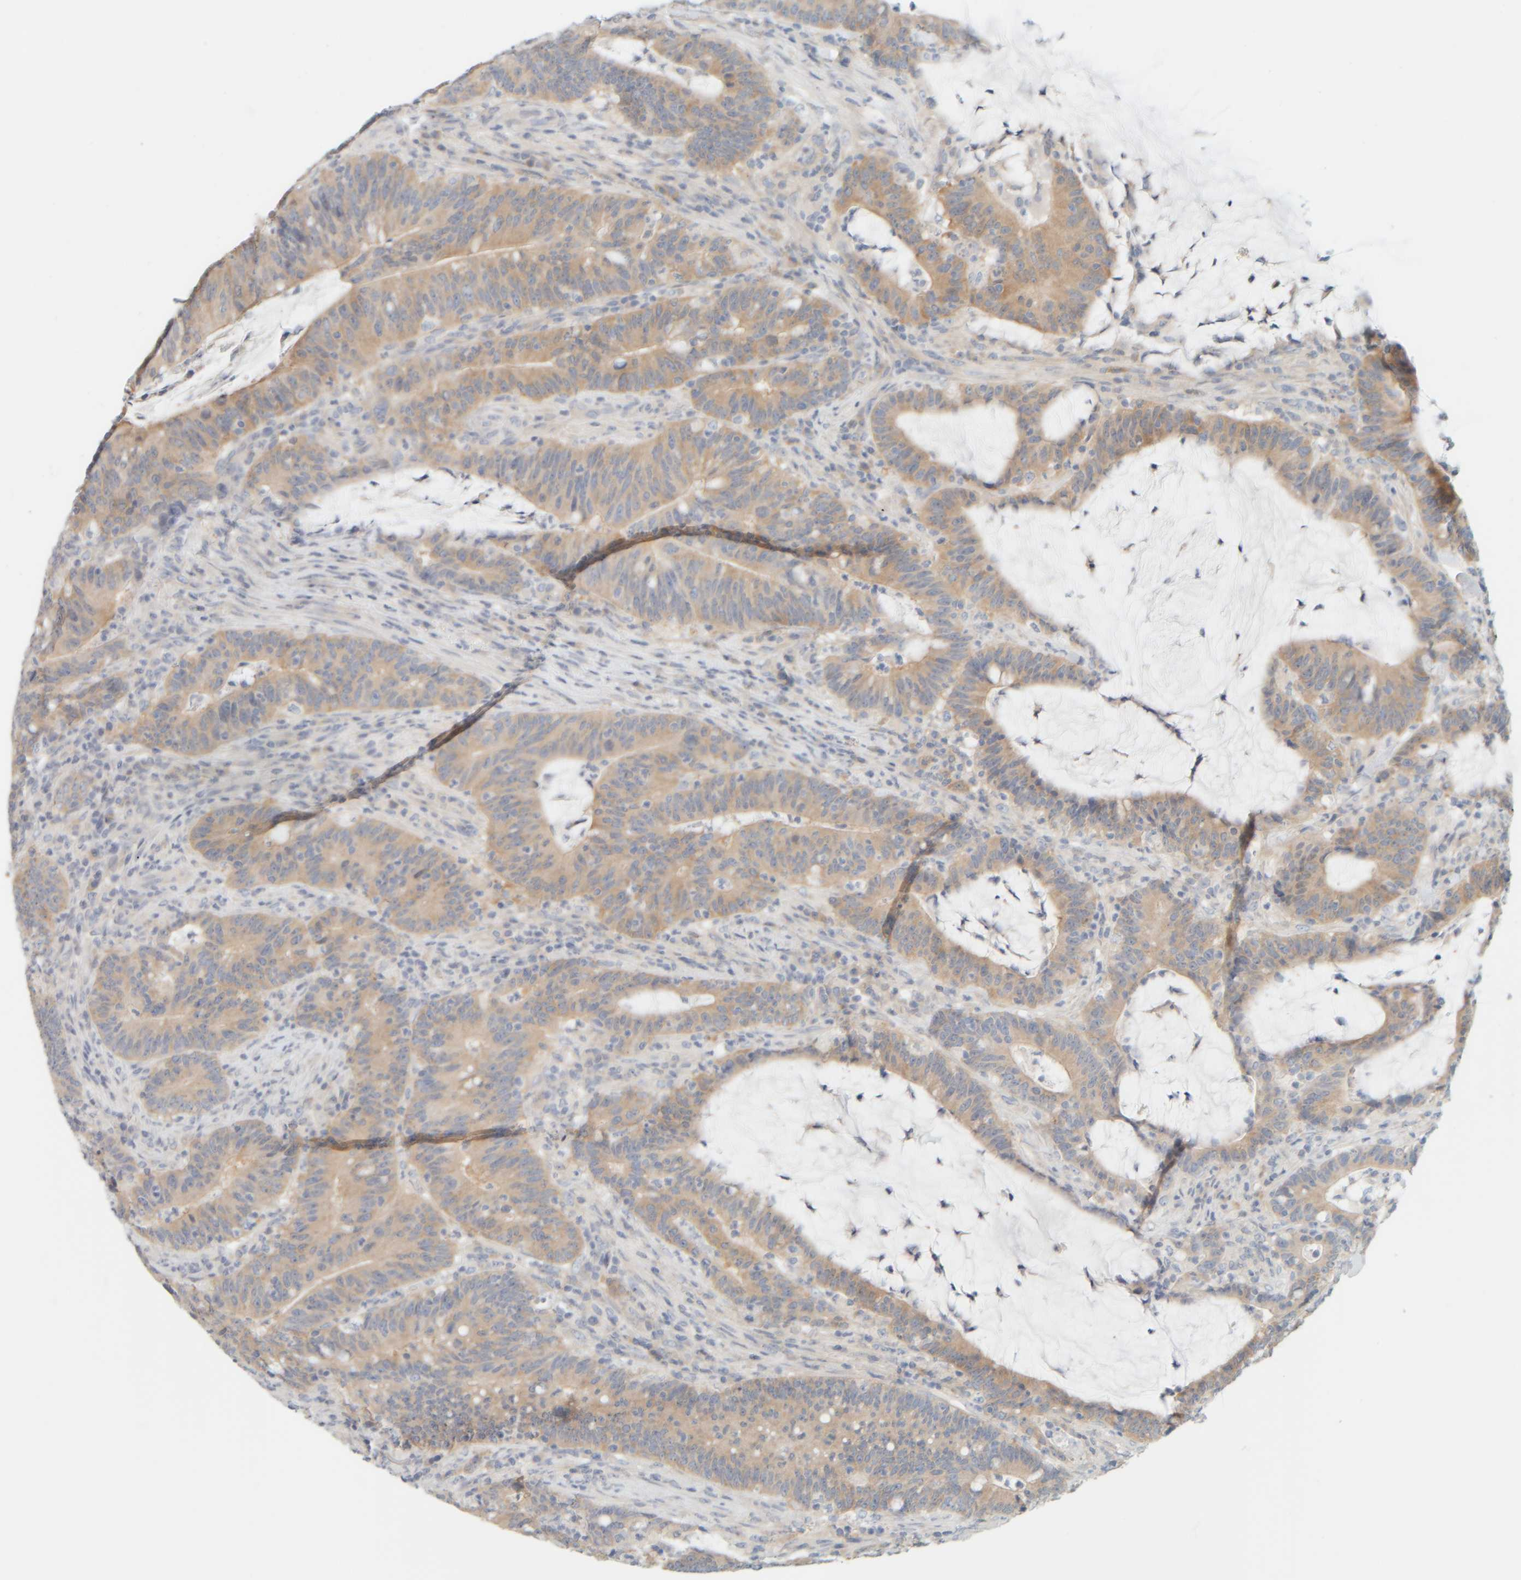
{"staining": {"intensity": "weak", "quantity": ">75%", "location": "cytoplasmic/membranous"}, "tissue": "colorectal cancer", "cell_type": "Tumor cells", "image_type": "cancer", "snomed": [{"axis": "morphology", "description": "Adenocarcinoma, NOS"}, {"axis": "topography", "description": "Colon"}], "caption": "Human colorectal adenocarcinoma stained with a protein marker exhibits weak staining in tumor cells.", "gene": "PTGES3L-AARSD1", "patient": {"sex": "female", "age": 66}}